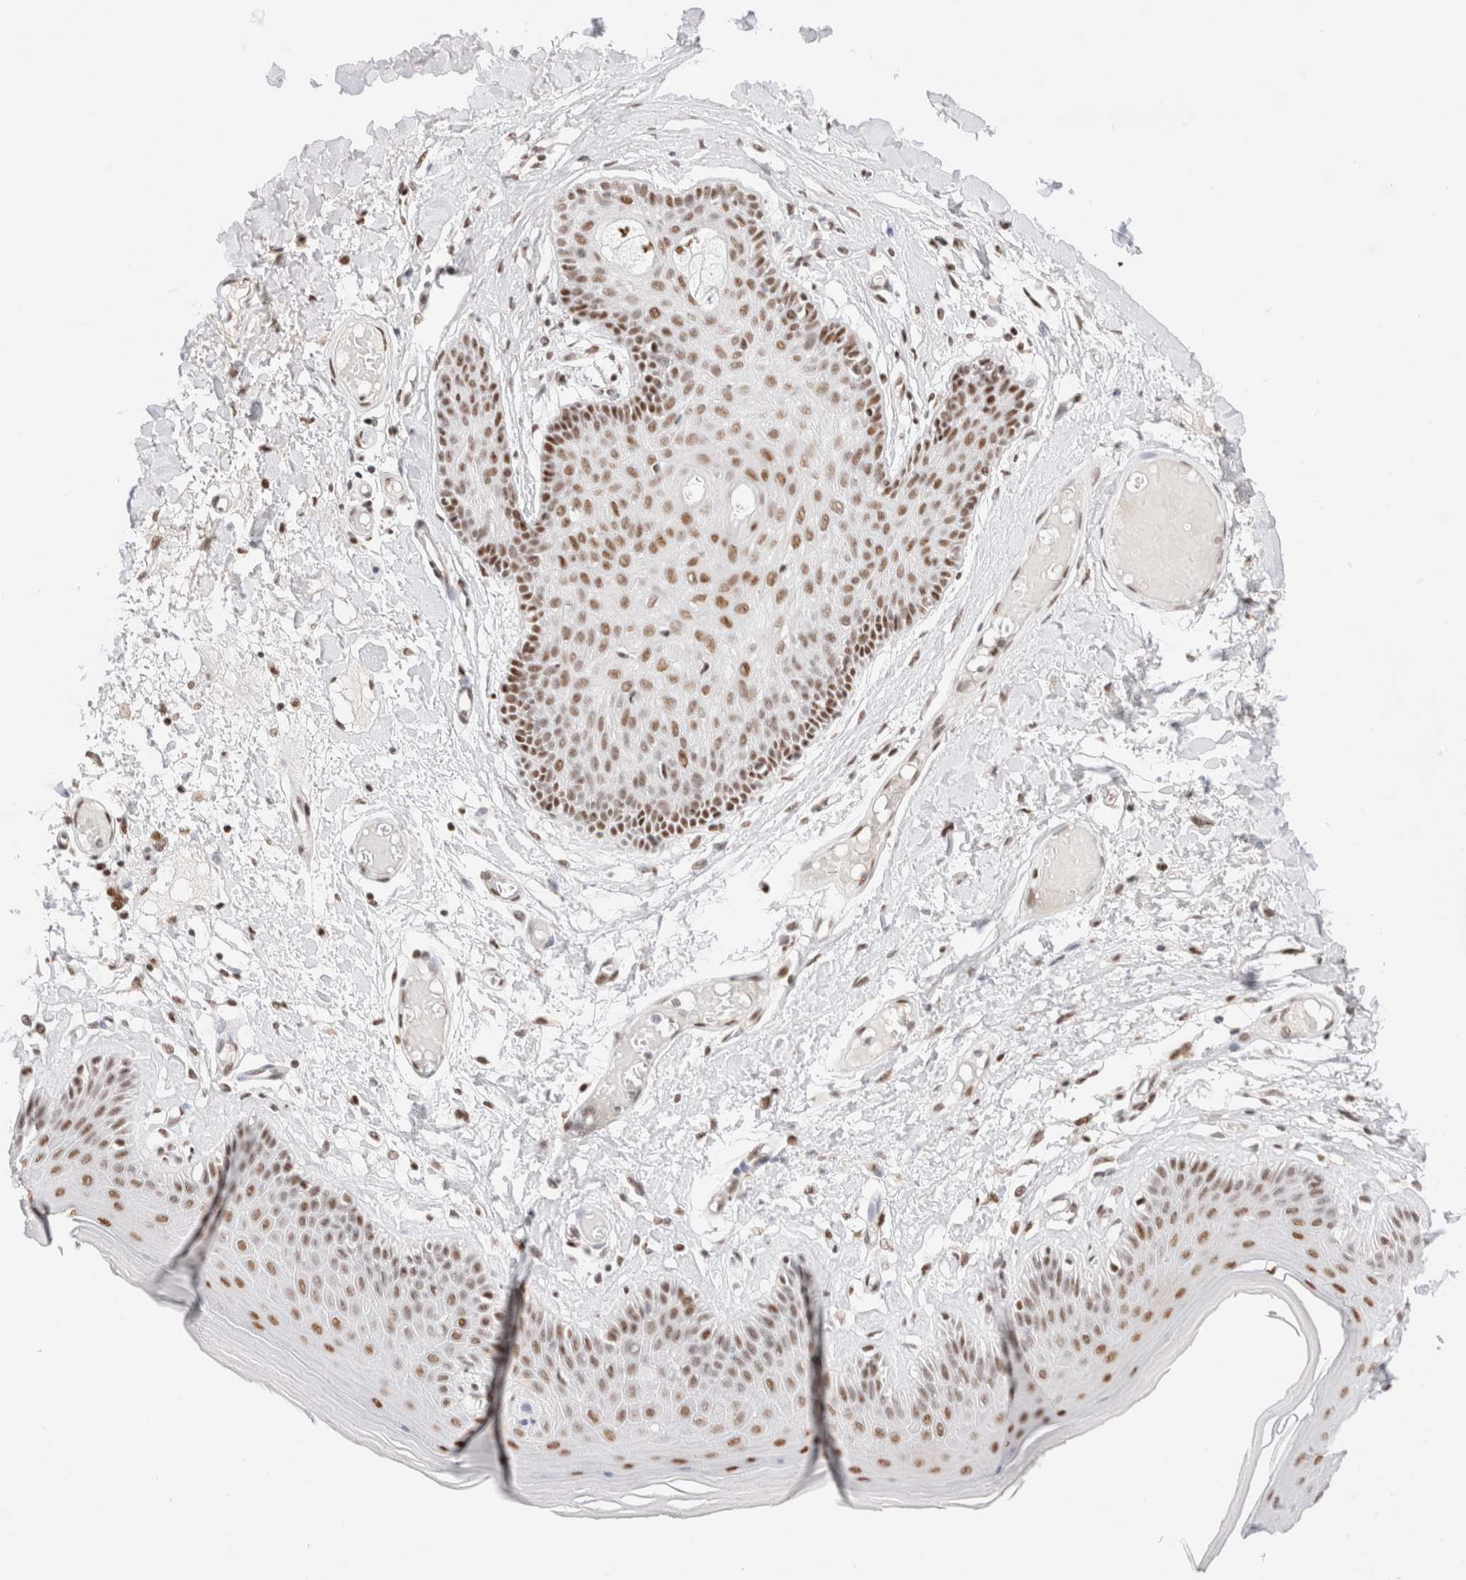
{"staining": {"intensity": "moderate", "quantity": ">75%", "location": "nuclear"}, "tissue": "skin", "cell_type": "Epidermal cells", "image_type": "normal", "snomed": [{"axis": "morphology", "description": "Normal tissue, NOS"}, {"axis": "topography", "description": "Vulva"}], "caption": "A high-resolution micrograph shows IHC staining of normal skin, which exhibits moderate nuclear positivity in approximately >75% of epidermal cells. (Stains: DAB in brown, nuclei in blue, Microscopy: brightfield microscopy at high magnification).", "gene": "ZNF282", "patient": {"sex": "female", "age": 73}}